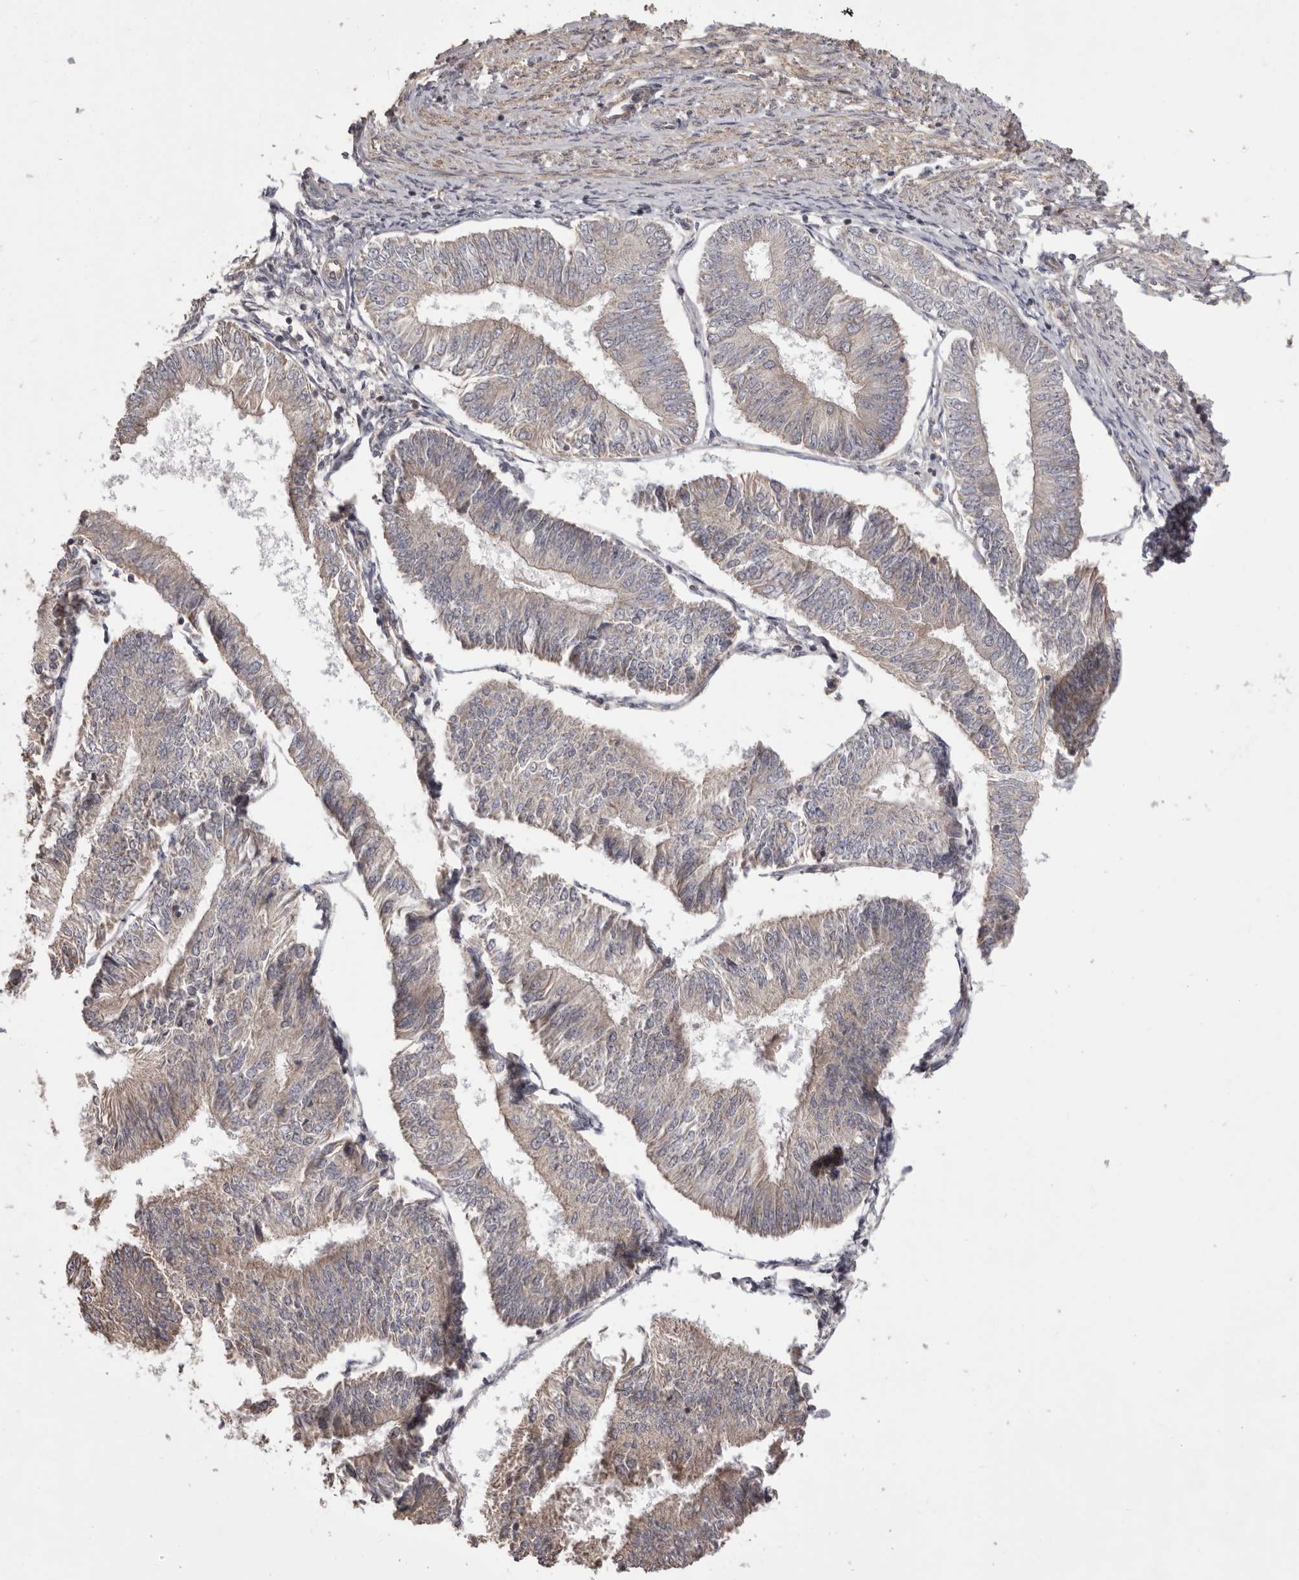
{"staining": {"intensity": "weak", "quantity": ">75%", "location": "cytoplasmic/membranous"}, "tissue": "endometrial cancer", "cell_type": "Tumor cells", "image_type": "cancer", "snomed": [{"axis": "morphology", "description": "Adenocarcinoma, NOS"}, {"axis": "topography", "description": "Endometrium"}], "caption": "Protein analysis of endometrial cancer (adenocarcinoma) tissue demonstrates weak cytoplasmic/membranous expression in approximately >75% of tumor cells.", "gene": "HRH1", "patient": {"sex": "female", "age": 58}}